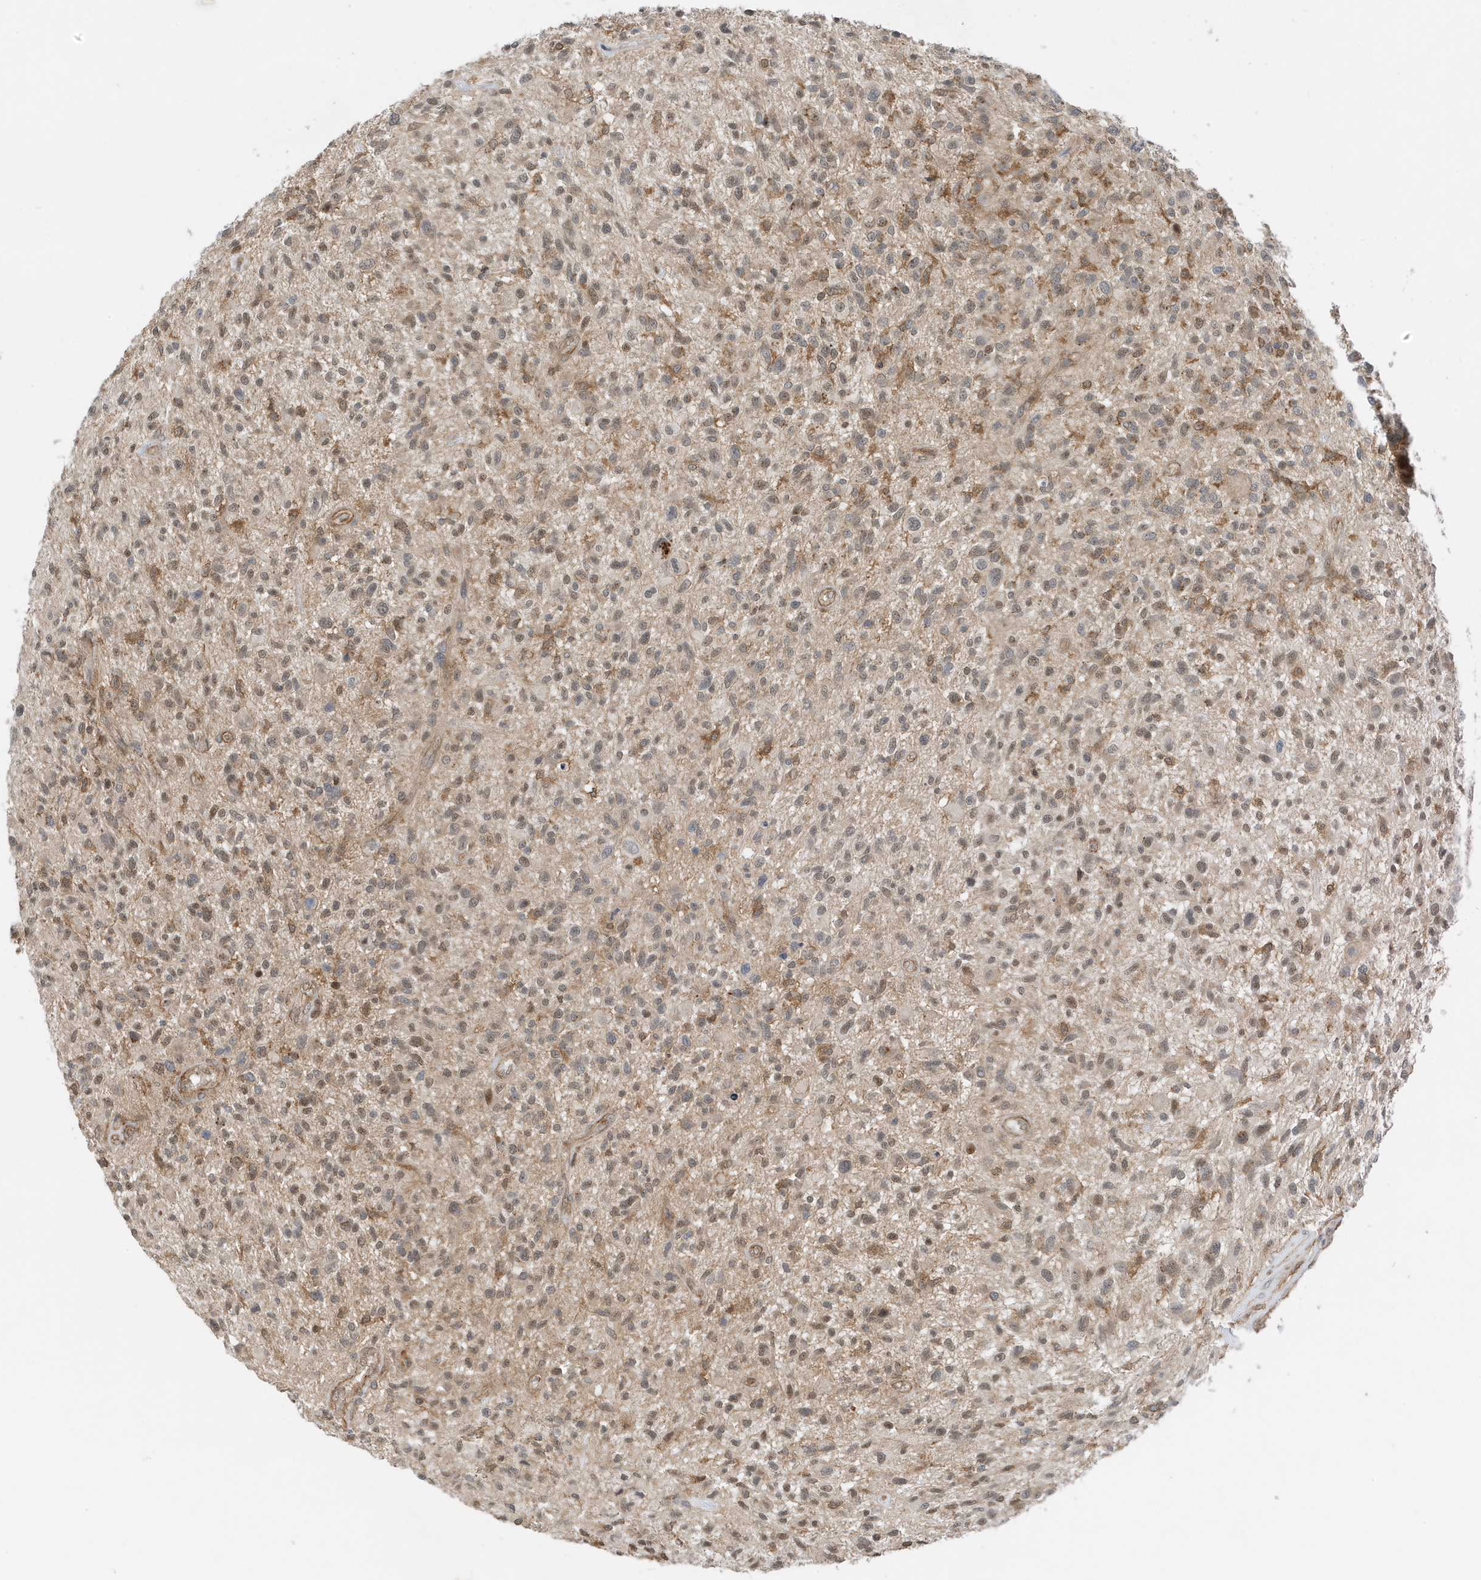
{"staining": {"intensity": "moderate", "quantity": ">75%", "location": "cytoplasmic/membranous,nuclear"}, "tissue": "glioma", "cell_type": "Tumor cells", "image_type": "cancer", "snomed": [{"axis": "morphology", "description": "Glioma, malignant, High grade"}, {"axis": "topography", "description": "Brain"}], "caption": "Protein staining exhibits moderate cytoplasmic/membranous and nuclear expression in approximately >75% of tumor cells in glioma. Nuclei are stained in blue.", "gene": "TATDN3", "patient": {"sex": "male", "age": 47}}